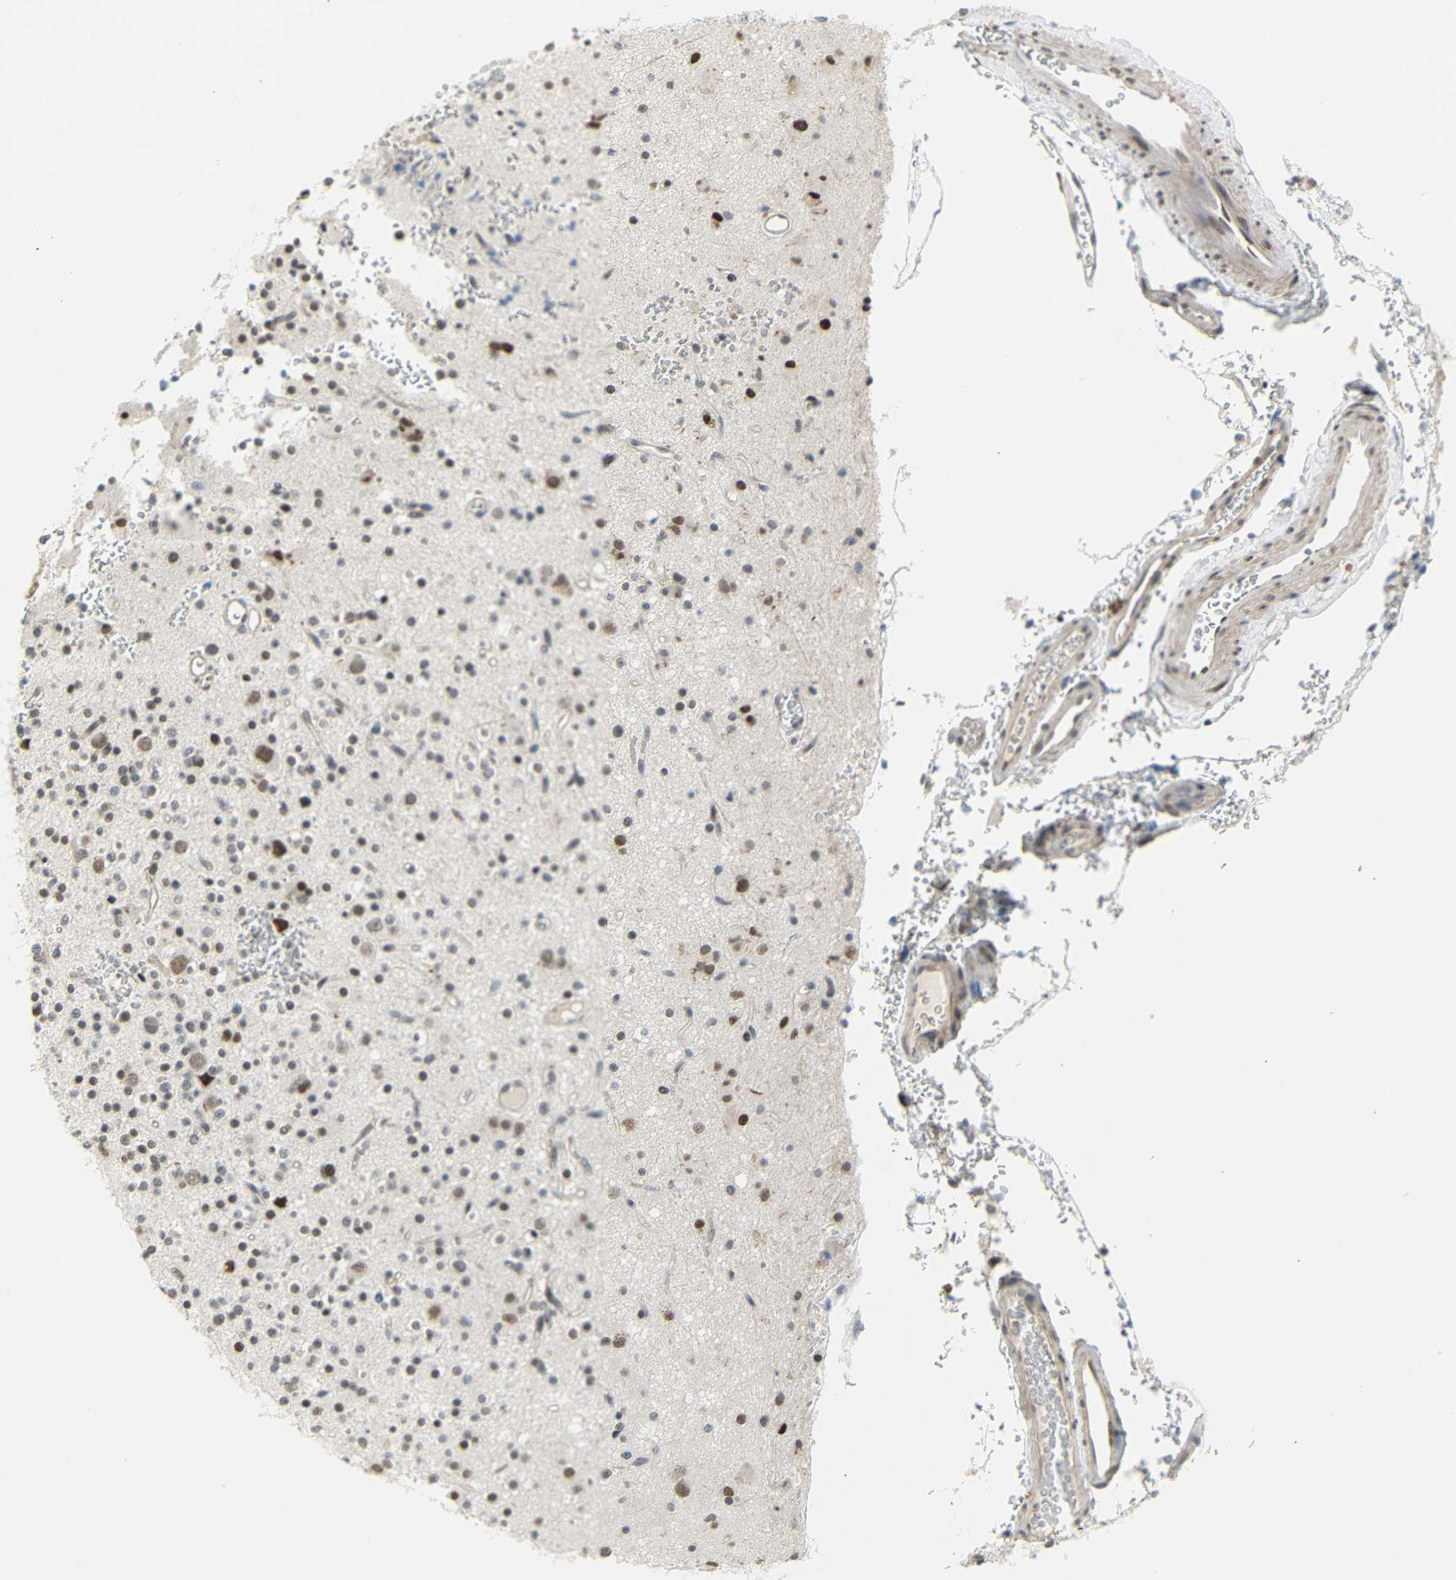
{"staining": {"intensity": "moderate", "quantity": "25%-75%", "location": "nuclear"}, "tissue": "glioma", "cell_type": "Tumor cells", "image_type": "cancer", "snomed": [{"axis": "morphology", "description": "Glioma, malignant, High grade"}, {"axis": "topography", "description": "Brain"}], "caption": "Glioma stained for a protein (brown) exhibits moderate nuclear positive staining in about 25%-75% of tumor cells.", "gene": "IMPG2", "patient": {"sex": "male", "age": 47}}